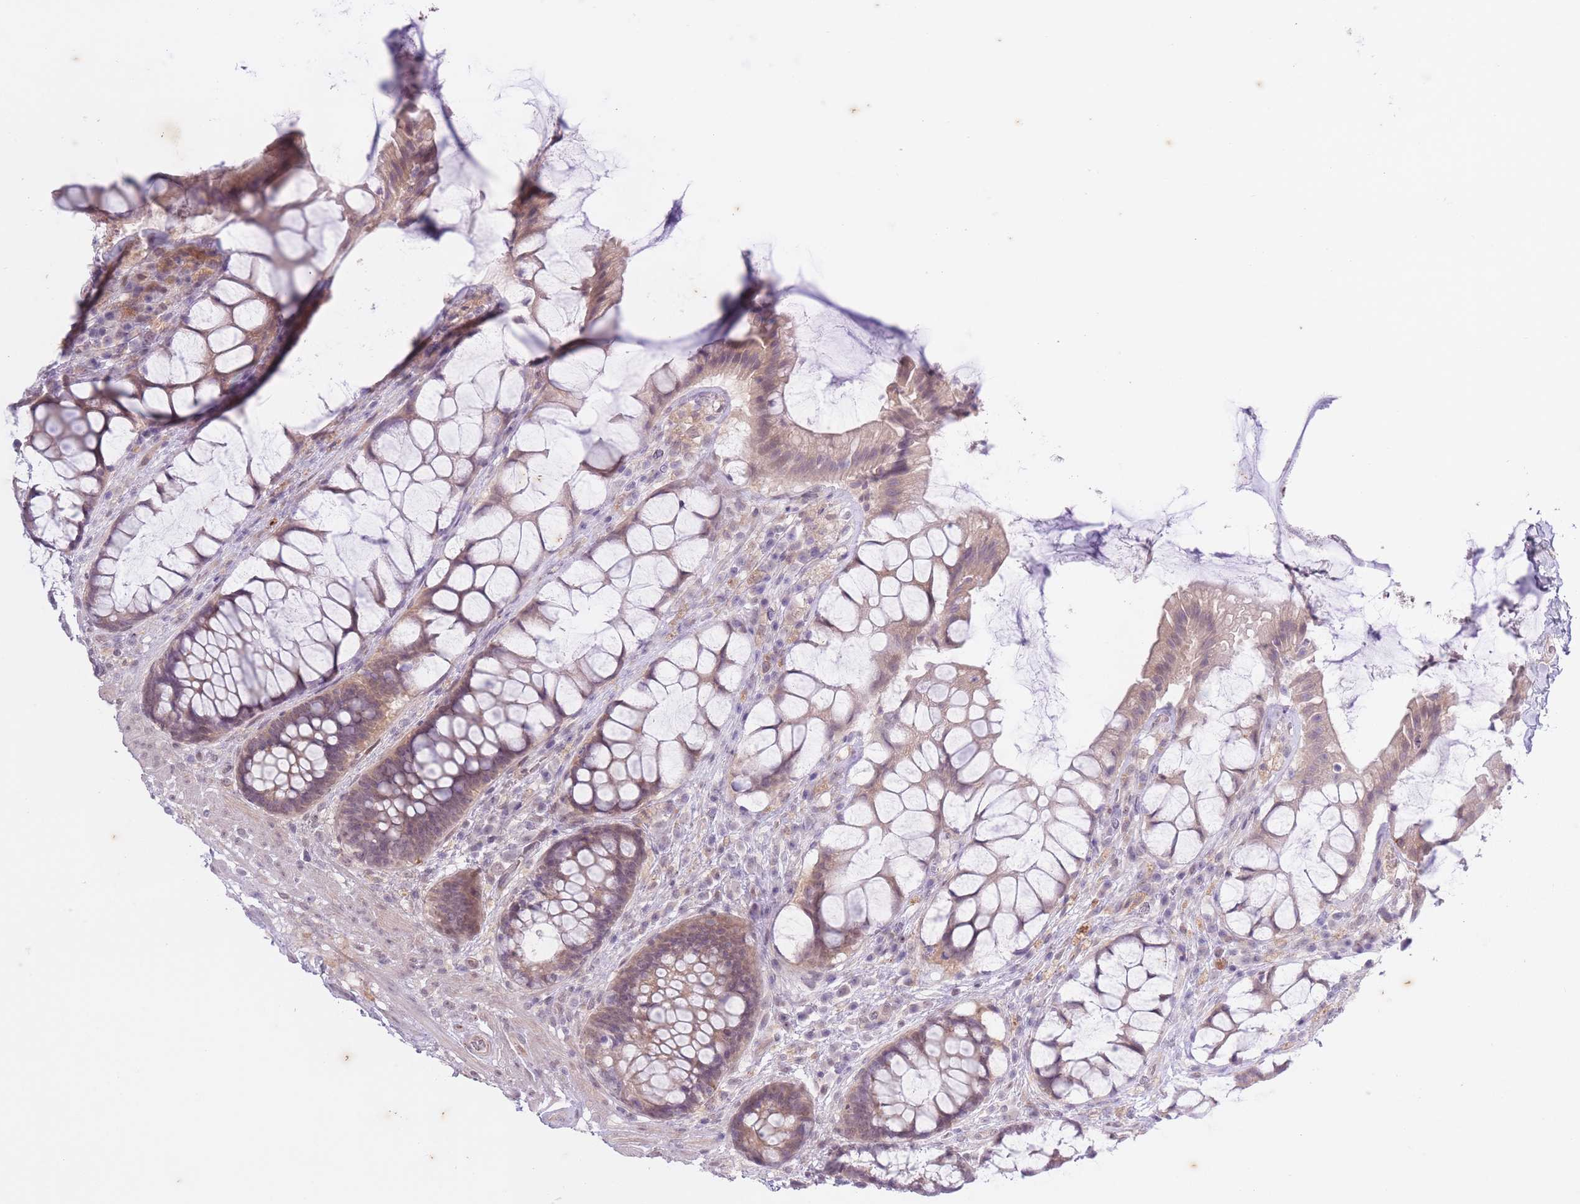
{"staining": {"intensity": "moderate", "quantity": "25%-75%", "location": "cytoplasmic/membranous"}, "tissue": "rectum", "cell_type": "Glandular cells", "image_type": "normal", "snomed": [{"axis": "morphology", "description": "Normal tissue, NOS"}, {"axis": "topography", "description": "Rectum"}], "caption": "Immunohistochemistry (IHC) histopathology image of benign rectum: human rectum stained using IHC shows medium levels of moderate protein expression localized specifically in the cytoplasmic/membranous of glandular cells, appearing as a cytoplasmic/membranous brown color.", "gene": "ARPIN", "patient": {"sex": "female", "age": 58}}